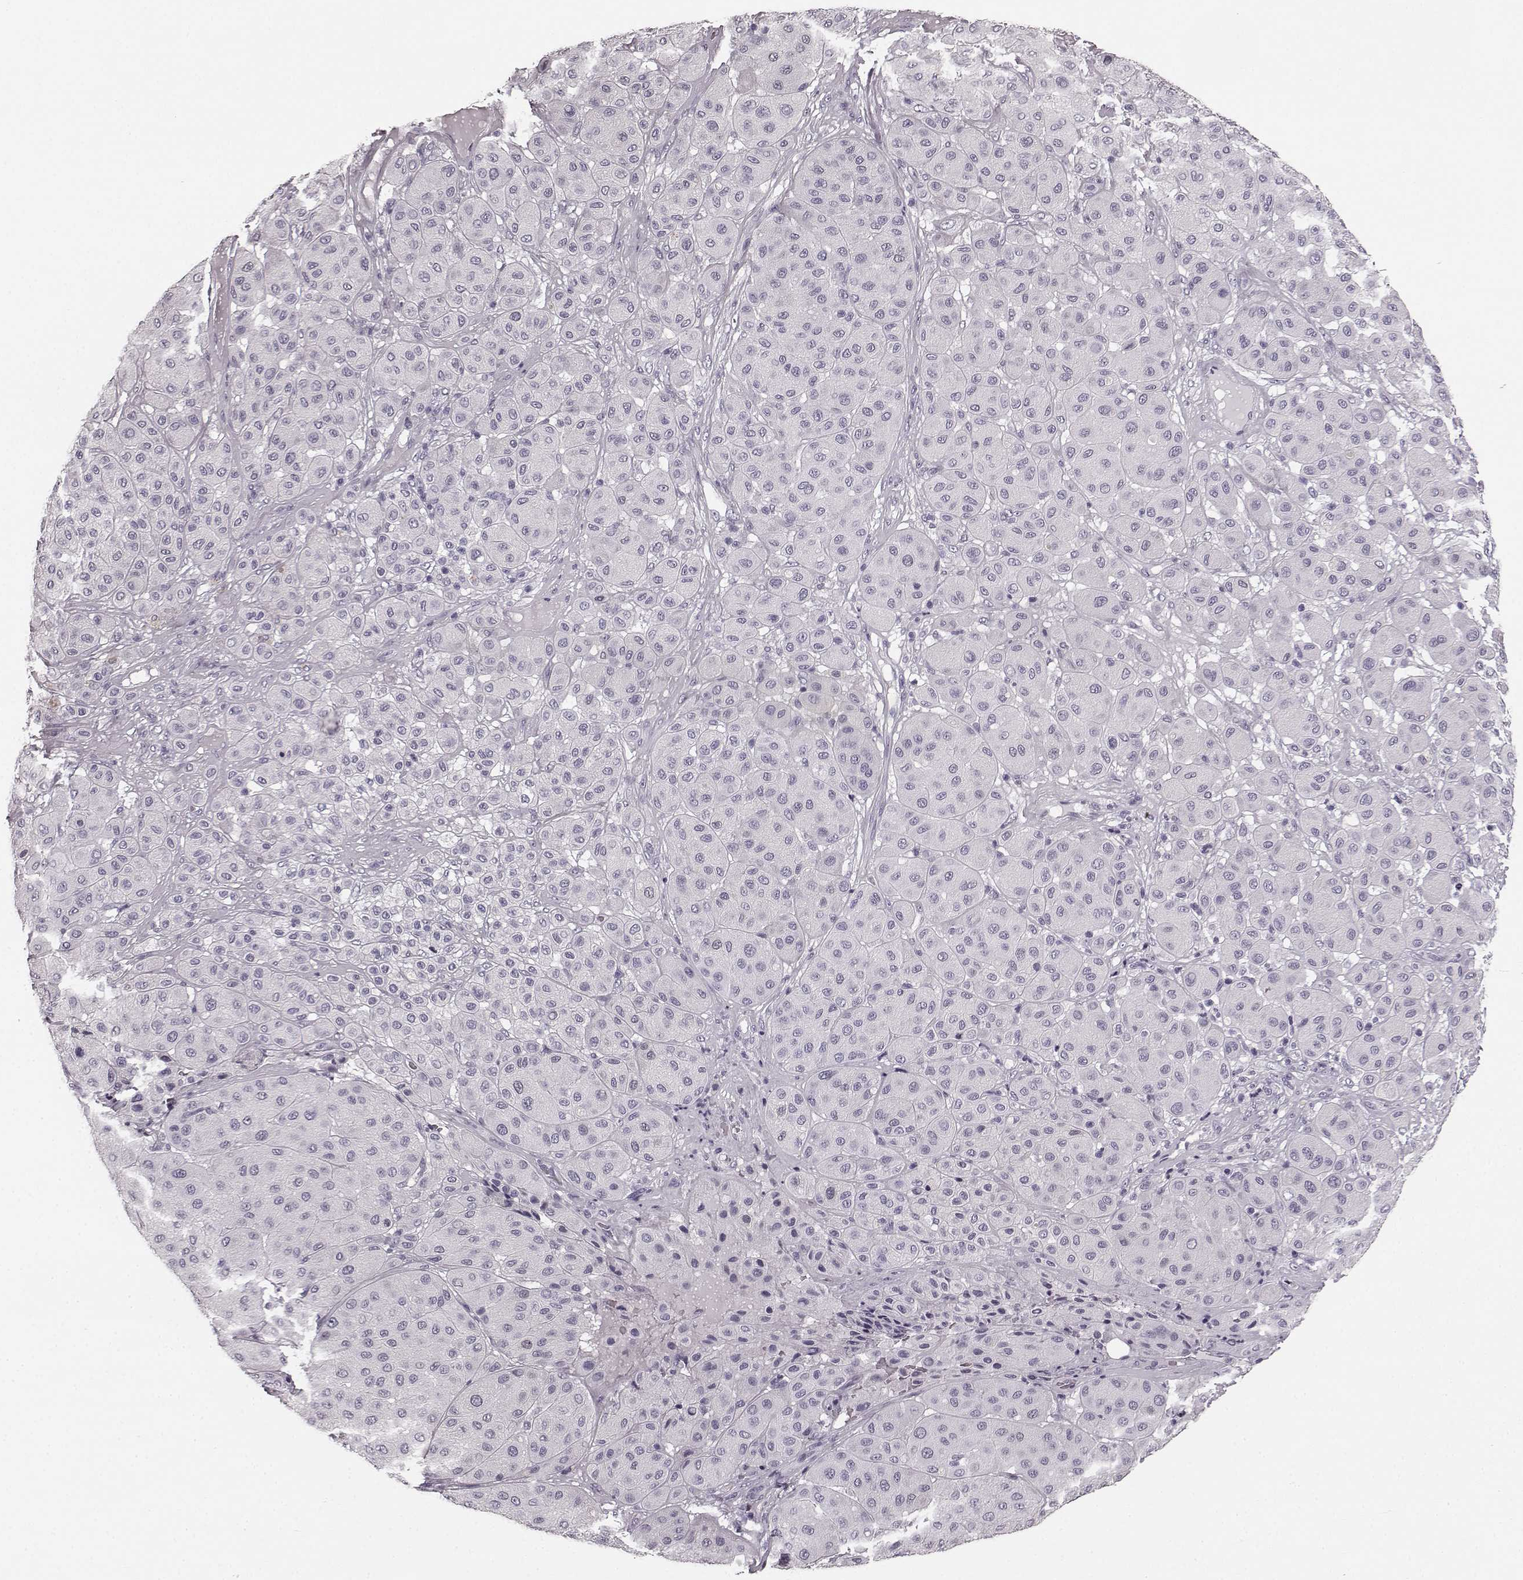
{"staining": {"intensity": "negative", "quantity": "none", "location": "none"}, "tissue": "melanoma", "cell_type": "Tumor cells", "image_type": "cancer", "snomed": [{"axis": "morphology", "description": "Malignant melanoma, Metastatic site"}, {"axis": "topography", "description": "Smooth muscle"}], "caption": "Protein analysis of melanoma exhibits no significant positivity in tumor cells. The staining is performed using DAB (3,3'-diaminobenzidine) brown chromogen with nuclei counter-stained in using hematoxylin.", "gene": "TMPRSS15", "patient": {"sex": "male", "age": 41}}